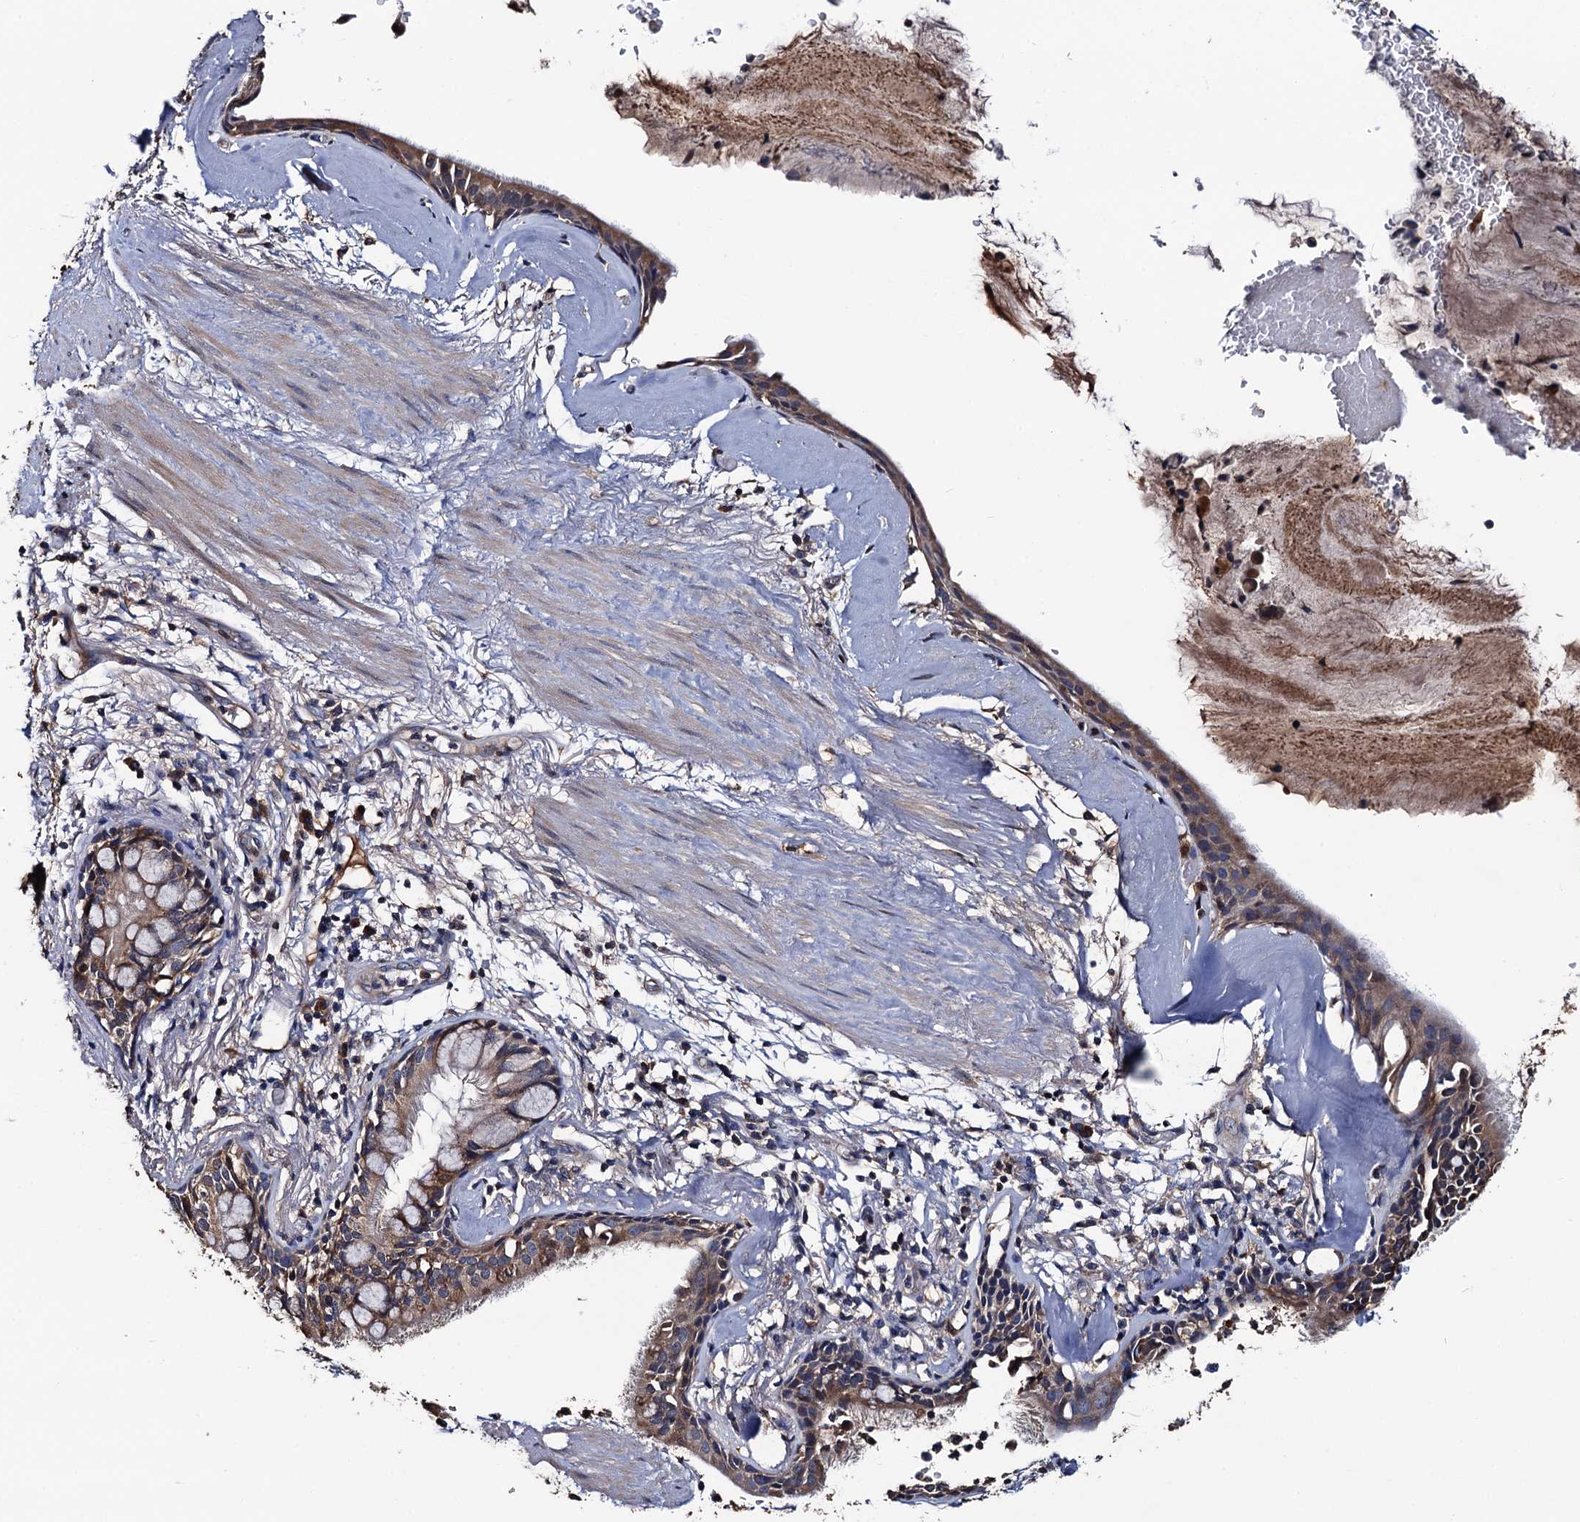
{"staining": {"intensity": "negative", "quantity": "none", "location": "none"}, "tissue": "adipose tissue", "cell_type": "Adipocytes", "image_type": "normal", "snomed": [{"axis": "morphology", "description": "Normal tissue, NOS"}, {"axis": "topography", "description": "Cartilage tissue"}], "caption": "The micrograph reveals no significant expression in adipocytes of adipose tissue. (DAB immunohistochemistry with hematoxylin counter stain).", "gene": "RGS11", "patient": {"sex": "female", "age": 63}}